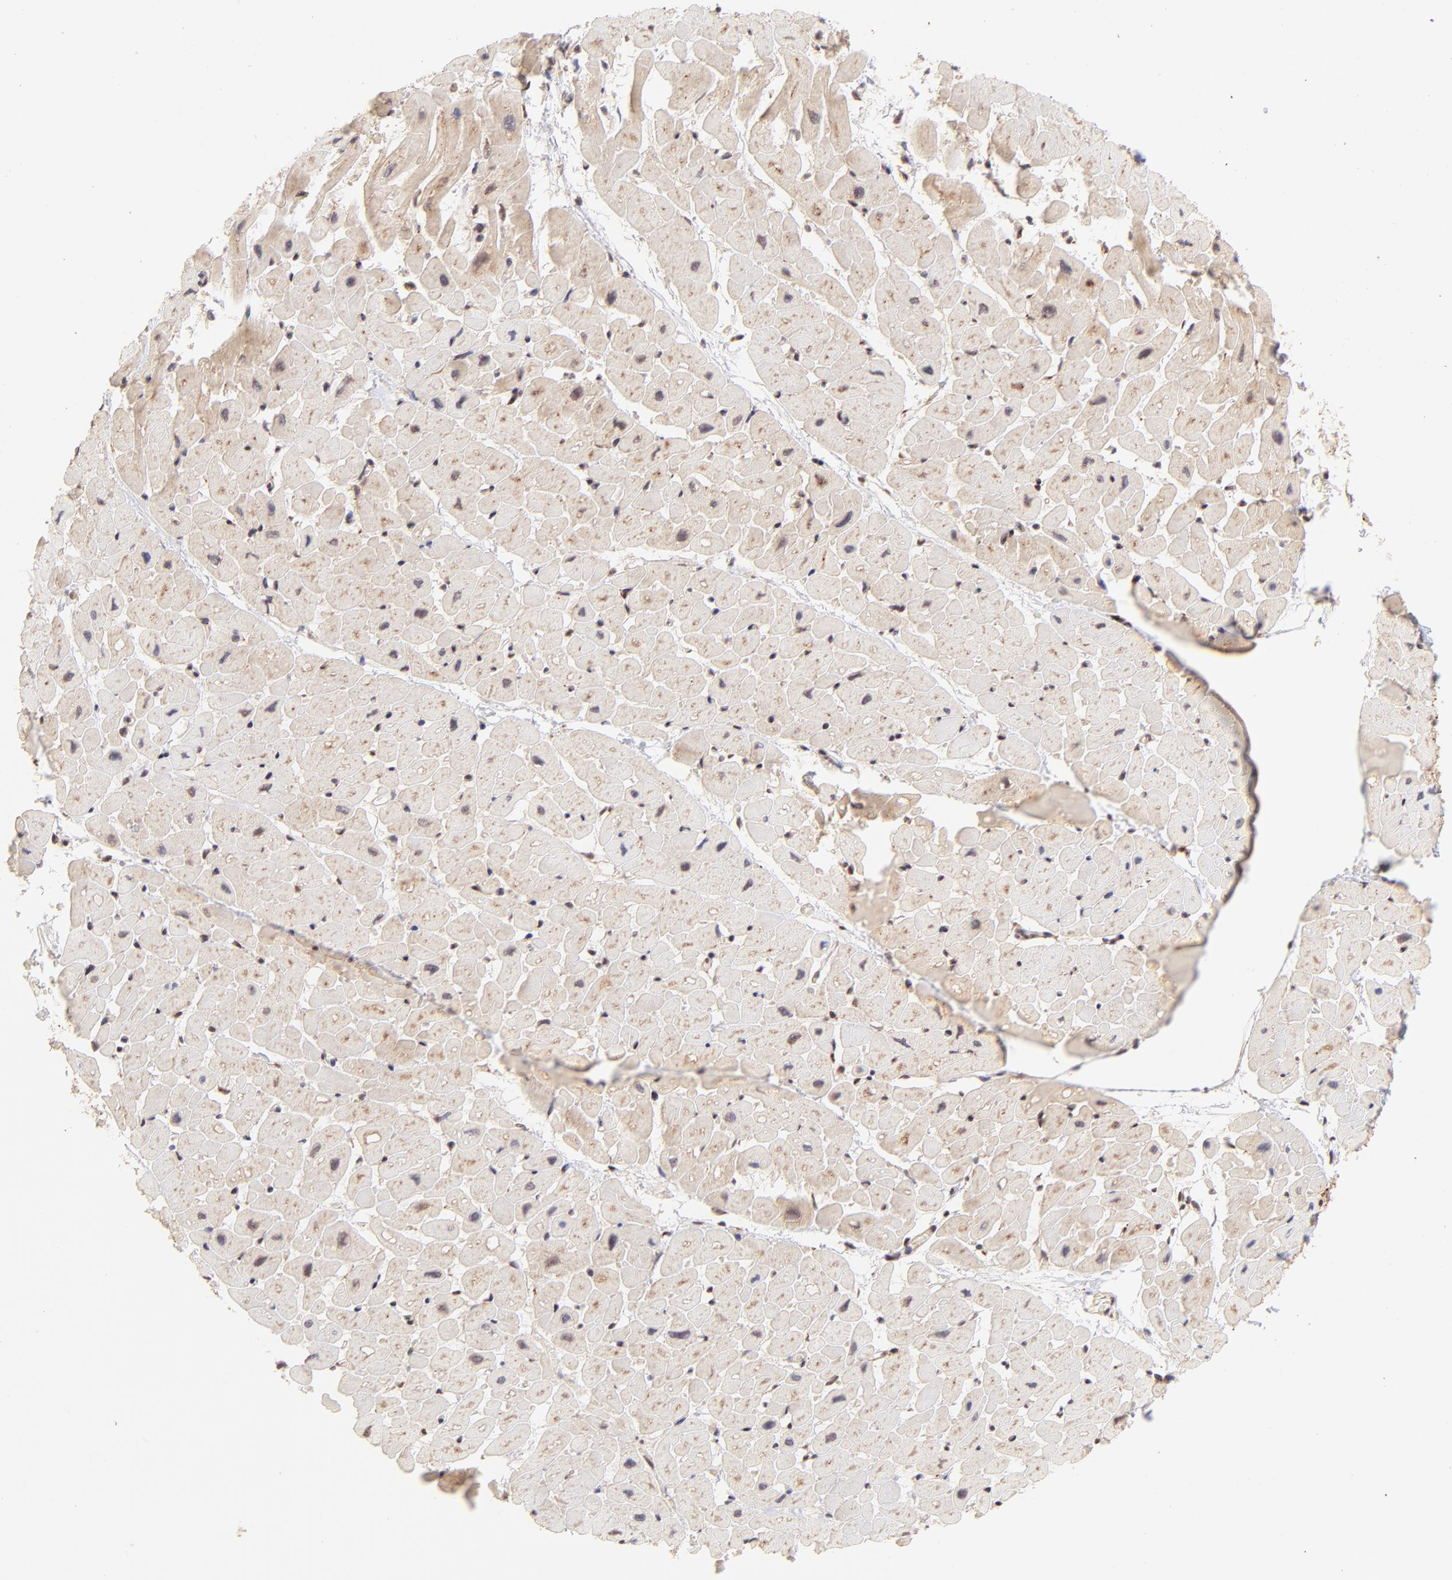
{"staining": {"intensity": "weak", "quantity": "<25%", "location": "nuclear"}, "tissue": "heart muscle", "cell_type": "Cardiomyocytes", "image_type": "normal", "snomed": [{"axis": "morphology", "description": "Normal tissue, NOS"}, {"axis": "topography", "description": "Heart"}], "caption": "Immunohistochemistry micrograph of benign heart muscle stained for a protein (brown), which displays no expression in cardiomyocytes. (Brightfield microscopy of DAB (3,3'-diaminobenzidine) IHC at high magnification).", "gene": "MED12", "patient": {"sex": "male", "age": 45}}